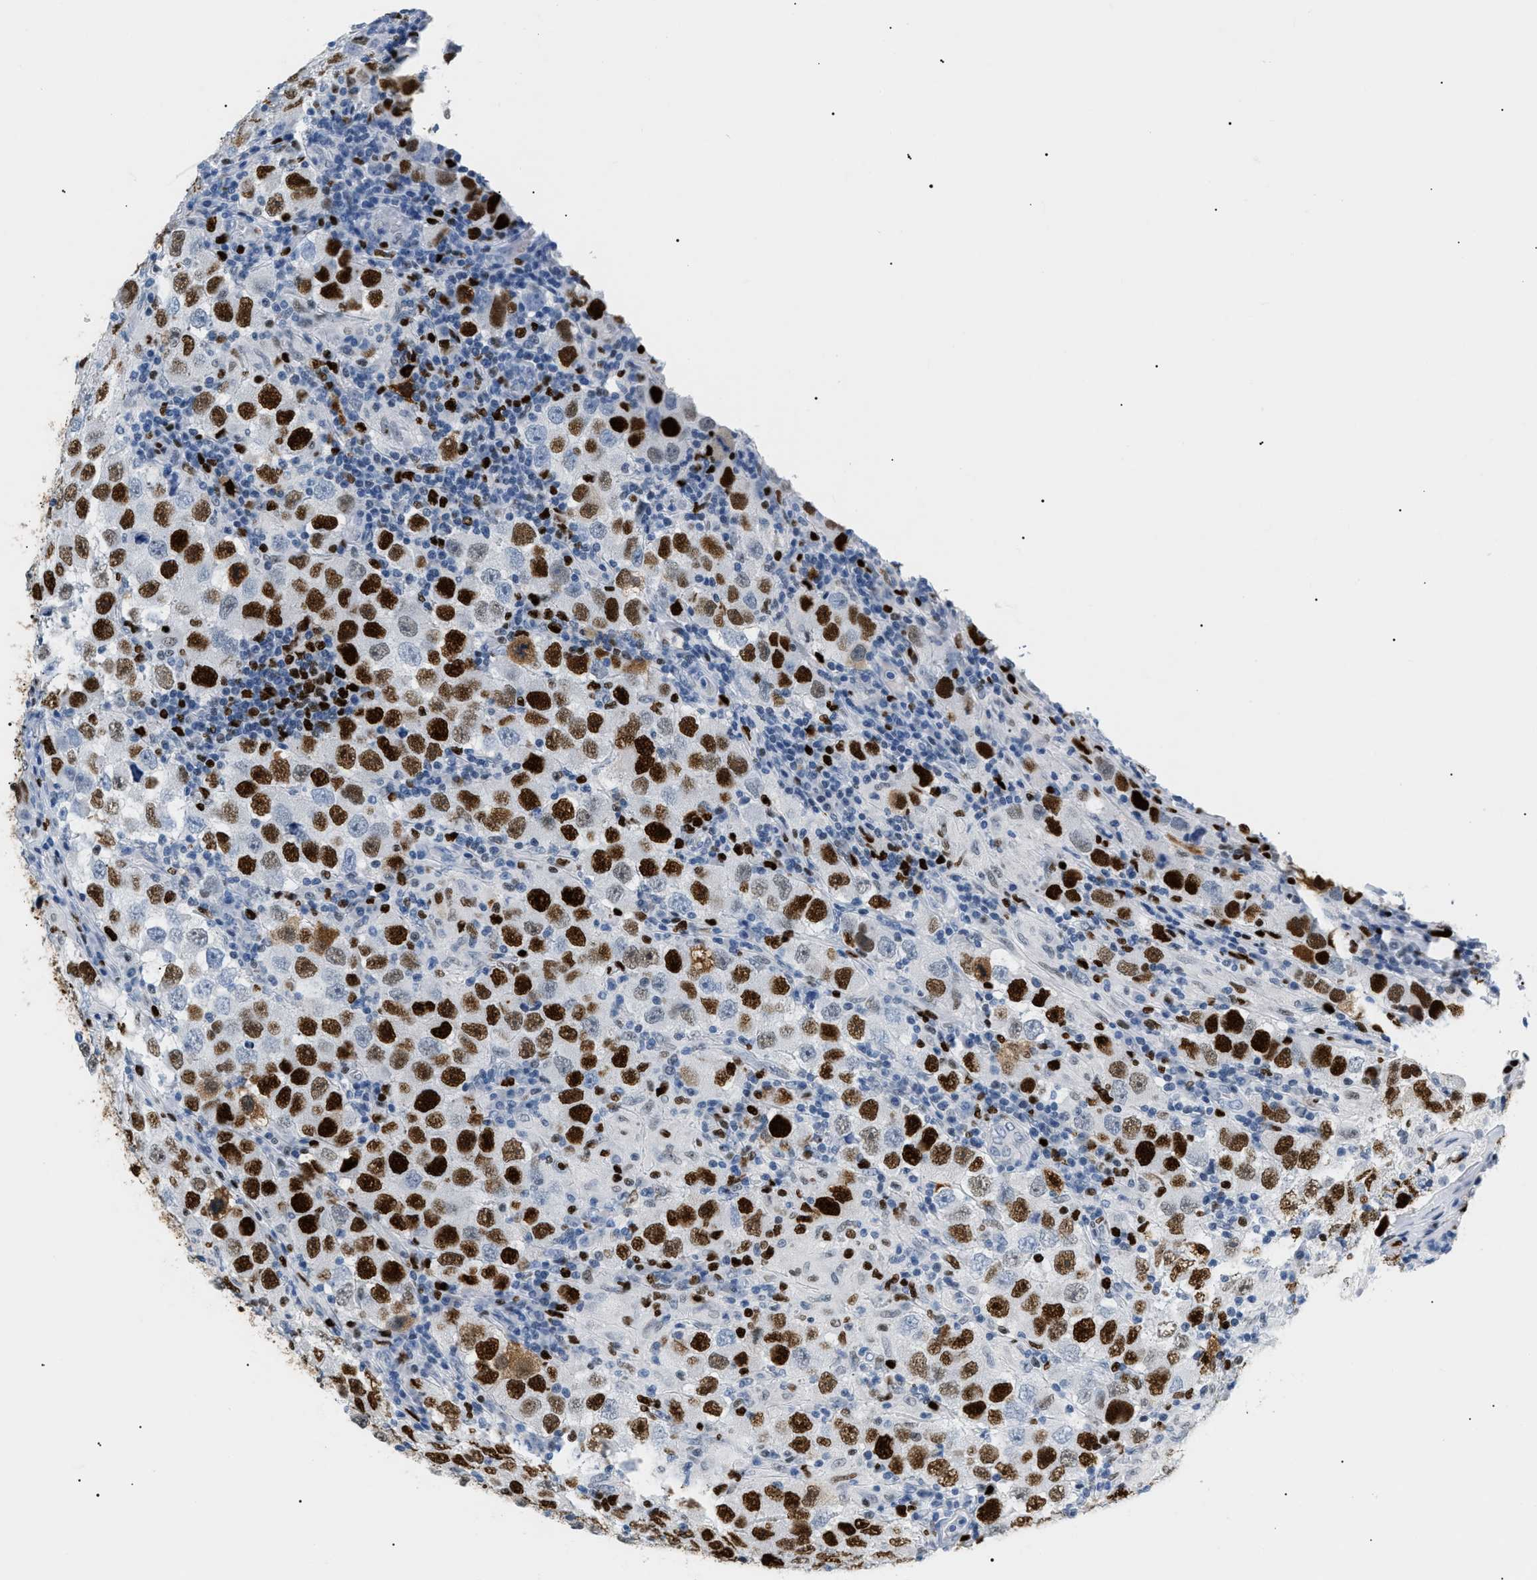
{"staining": {"intensity": "strong", "quantity": ">75%", "location": "nuclear"}, "tissue": "testis cancer", "cell_type": "Tumor cells", "image_type": "cancer", "snomed": [{"axis": "morphology", "description": "Carcinoma, Embryonal, NOS"}, {"axis": "topography", "description": "Testis"}], "caption": "A histopathology image showing strong nuclear expression in about >75% of tumor cells in testis embryonal carcinoma, as visualized by brown immunohistochemical staining.", "gene": "MCM7", "patient": {"sex": "male", "age": 21}}